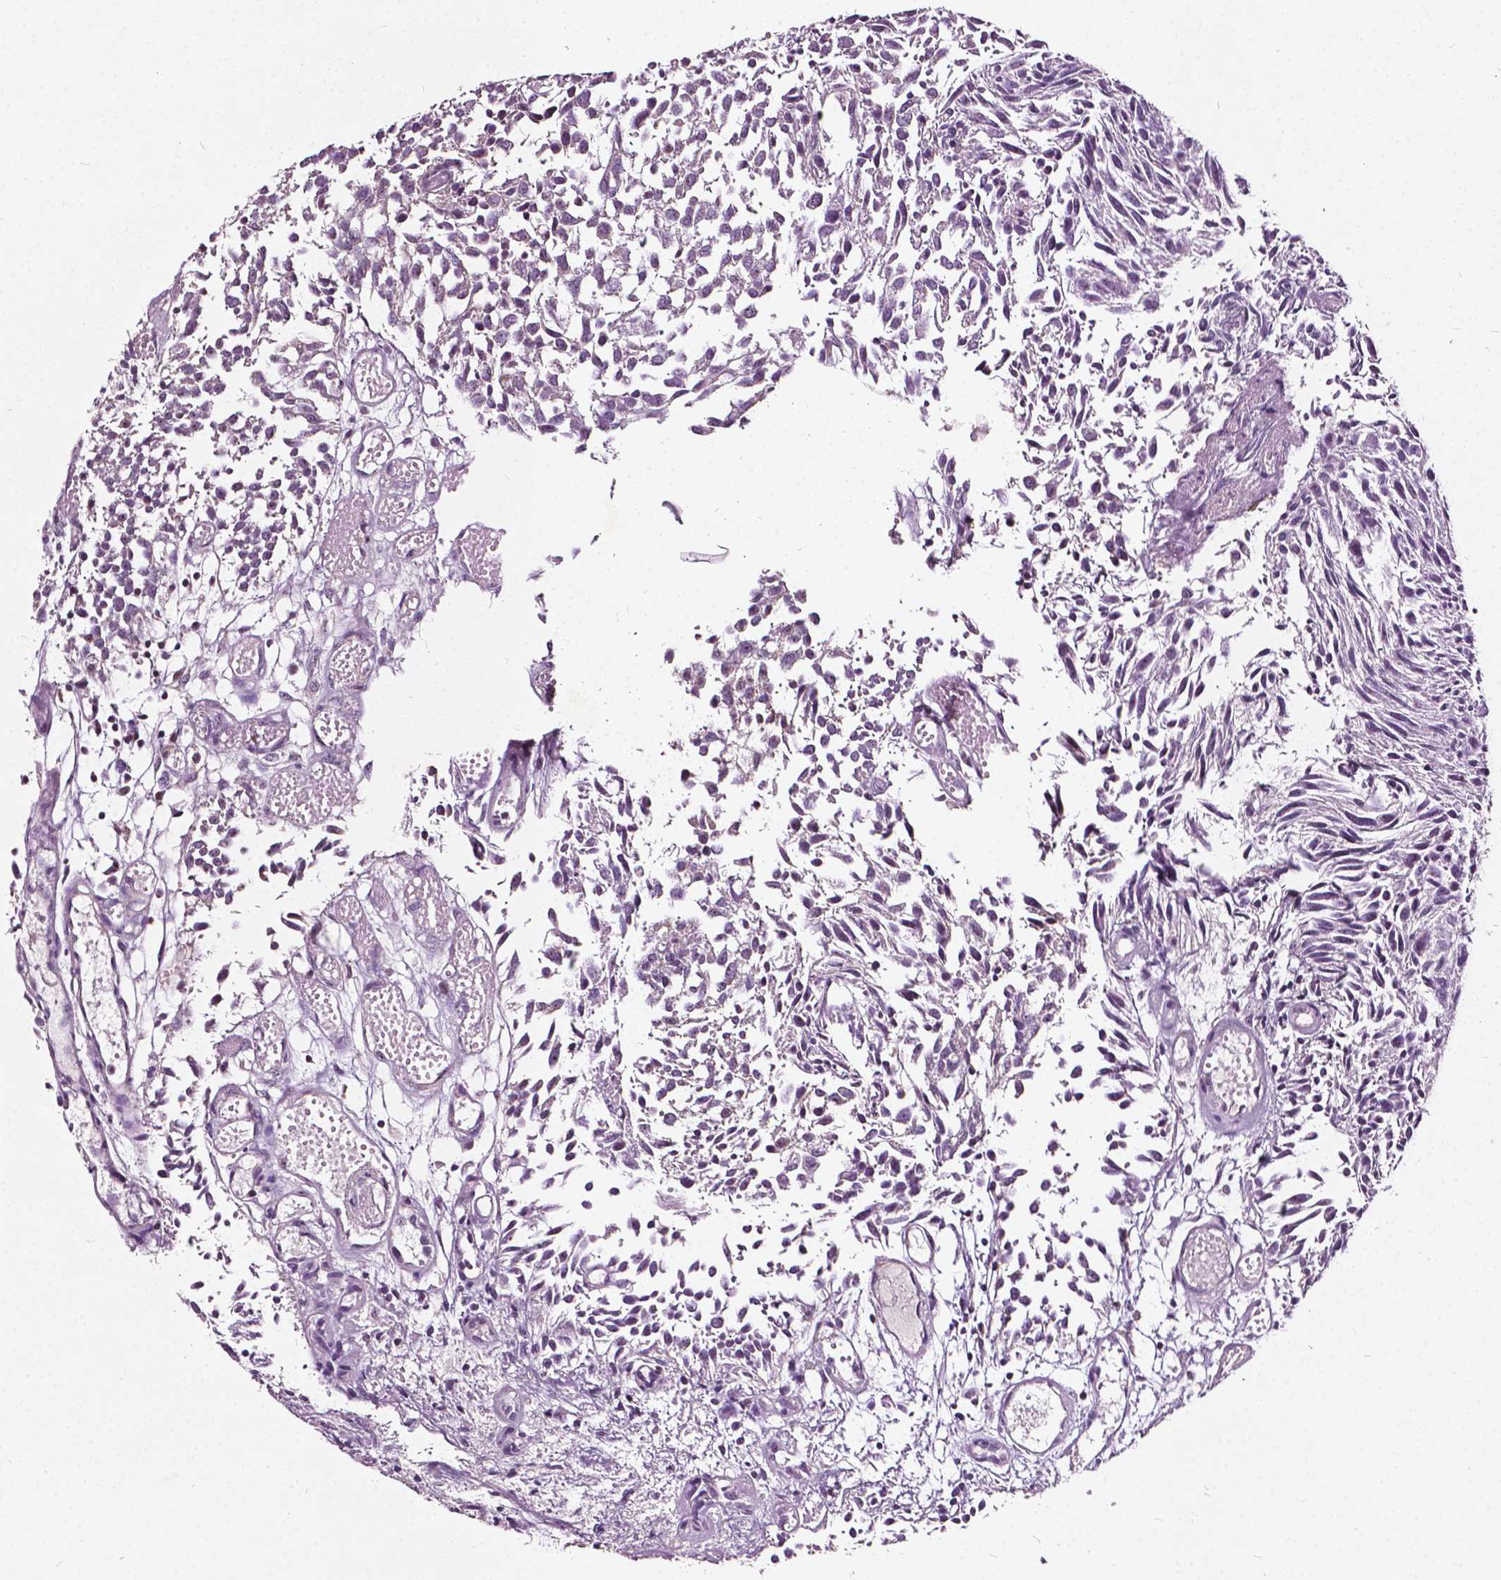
{"staining": {"intensity": "negative", "quantity": "none", "location": "none"}, "tissue": "urothelial cancer", "cell_type": "Tumor cells", "image_type": "cancer", "snomed": [{"axis": "morphology", "description": "Urothelial carcinoma, Low grade"}, {"axis": "topography", "description": "Urinary bladder"}], "caption": "Tumor cells are negative for protein expression in human urothelial cancer.", "gene": "ODF3L2", "patient": {"sex": "male", "age": 70}}